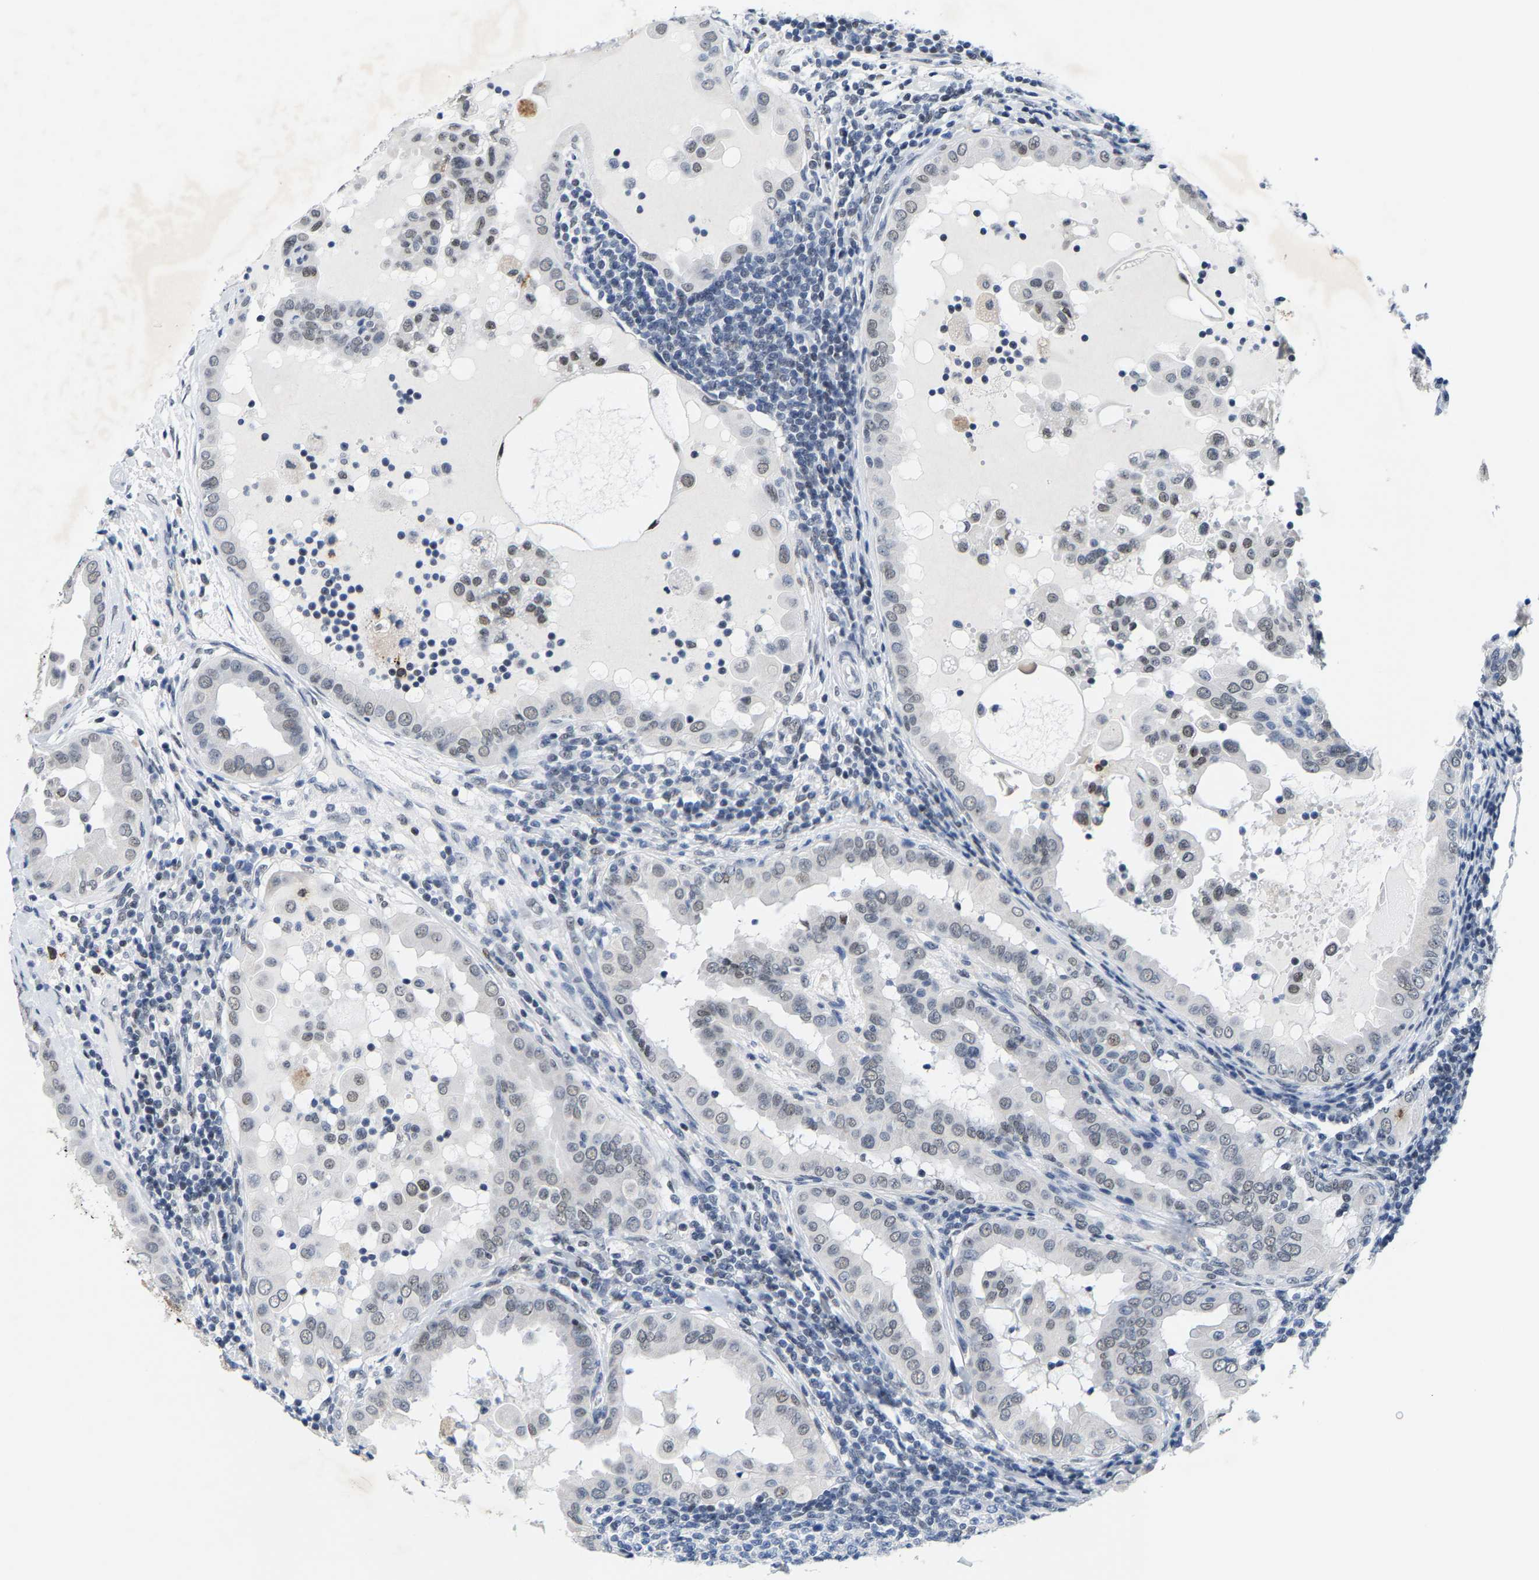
{"staining": {"intensity": "weak", "quantity": "<25%", "location": "nuclear"}, "tissue": "thyroid cancer", "cell_type": "Tumor cells", "image_type": "cancer", "snomed": [{"axis": "morphology", "description": "Papillary adenocarcinoma, NOS"}, {"axis": "topography", "description": "Thyroid gland"}], "caption": "DAB (3,3'-diaminobenzidine) immunohistochemical staining of thyroid papillary adenocarcinoma reveals no significant staining in tumor cells. Nuclei are stained in blue.", "gene": "SETD1B", "patient": {"sex": "male", "age": 33}}